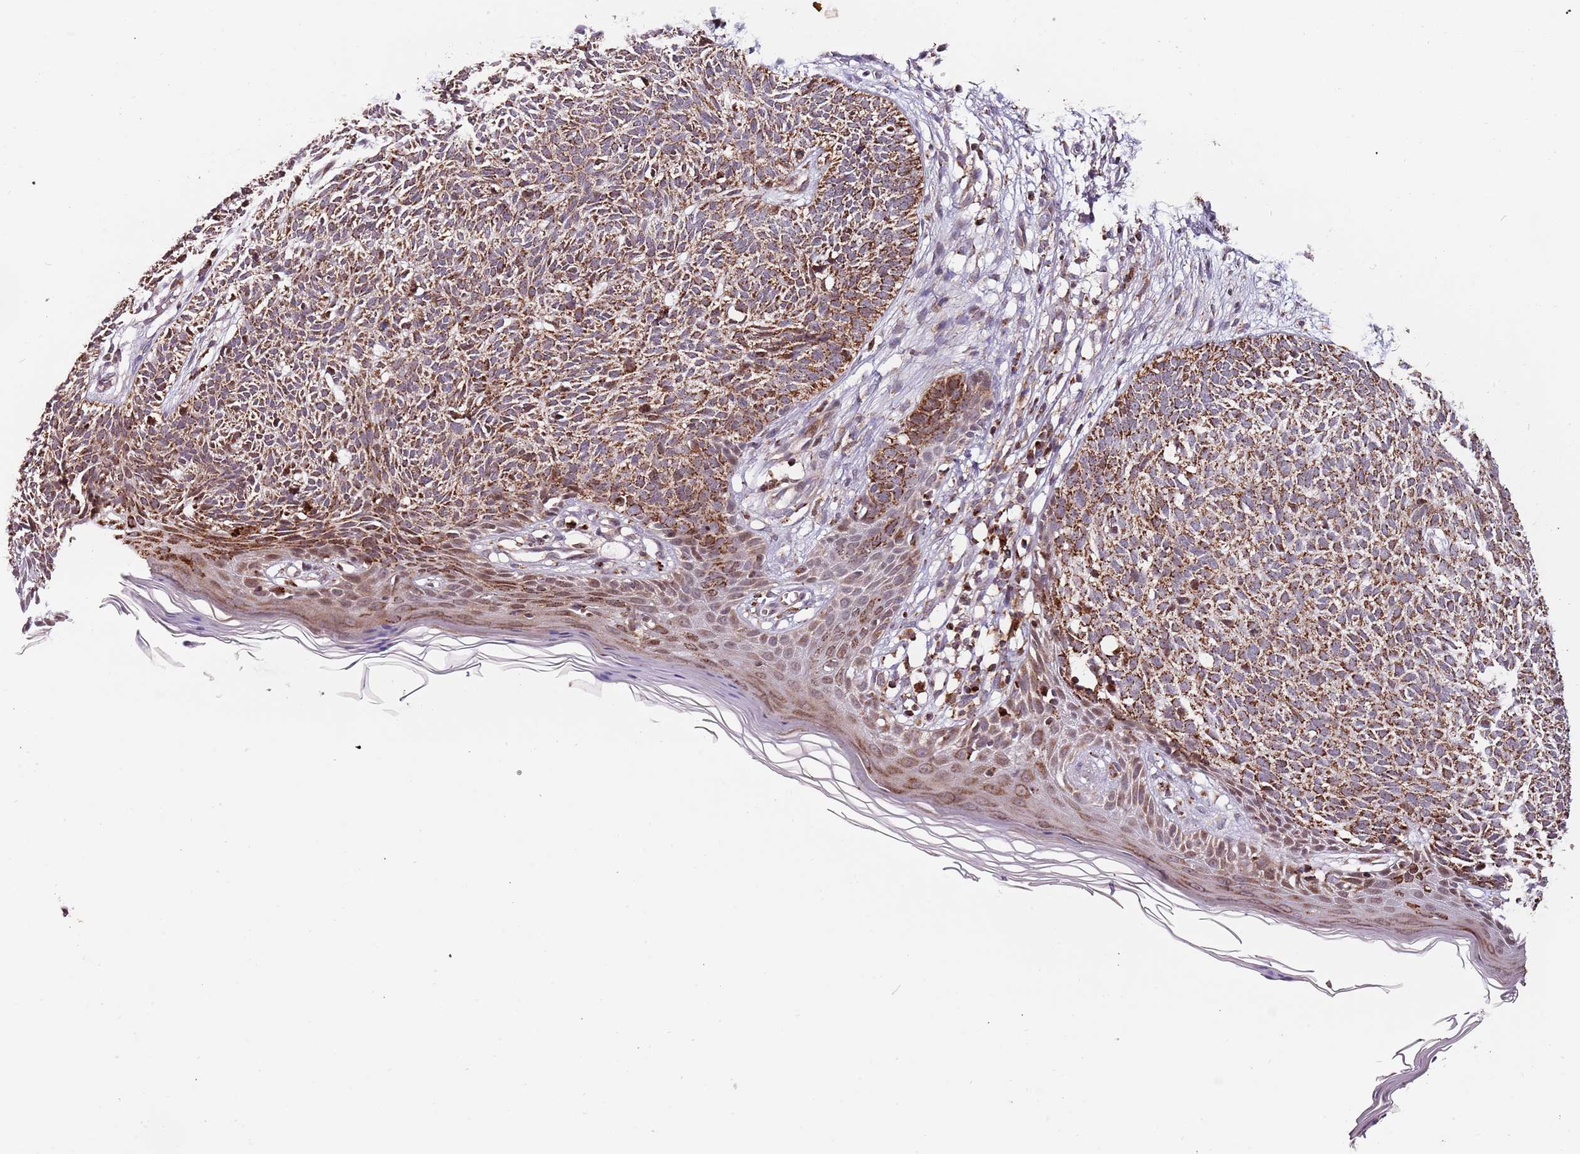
{"staining": {"intensity": "moderate", "quantity": ">75%", "location": "cytoplasmic/membranous"}, "tissue": "skin cancer", "cell_type": "Tumor cells", "image_type": "cancer", "snomed": [{"axis": "morphology", "description": "Basal cell carcinoma"}, {"axis": "topography", "description": "Skin"}], "caption": "Immunohistochemistry micrograph of skin basal cell carcinoma stained for a protein (brown), which displays medium levels of moderate cytoplasmic/membranous positivity in approximately >75% of tumor cells.", "gene": "ULK3", "patient": {"sex": "female", "age": 66}}